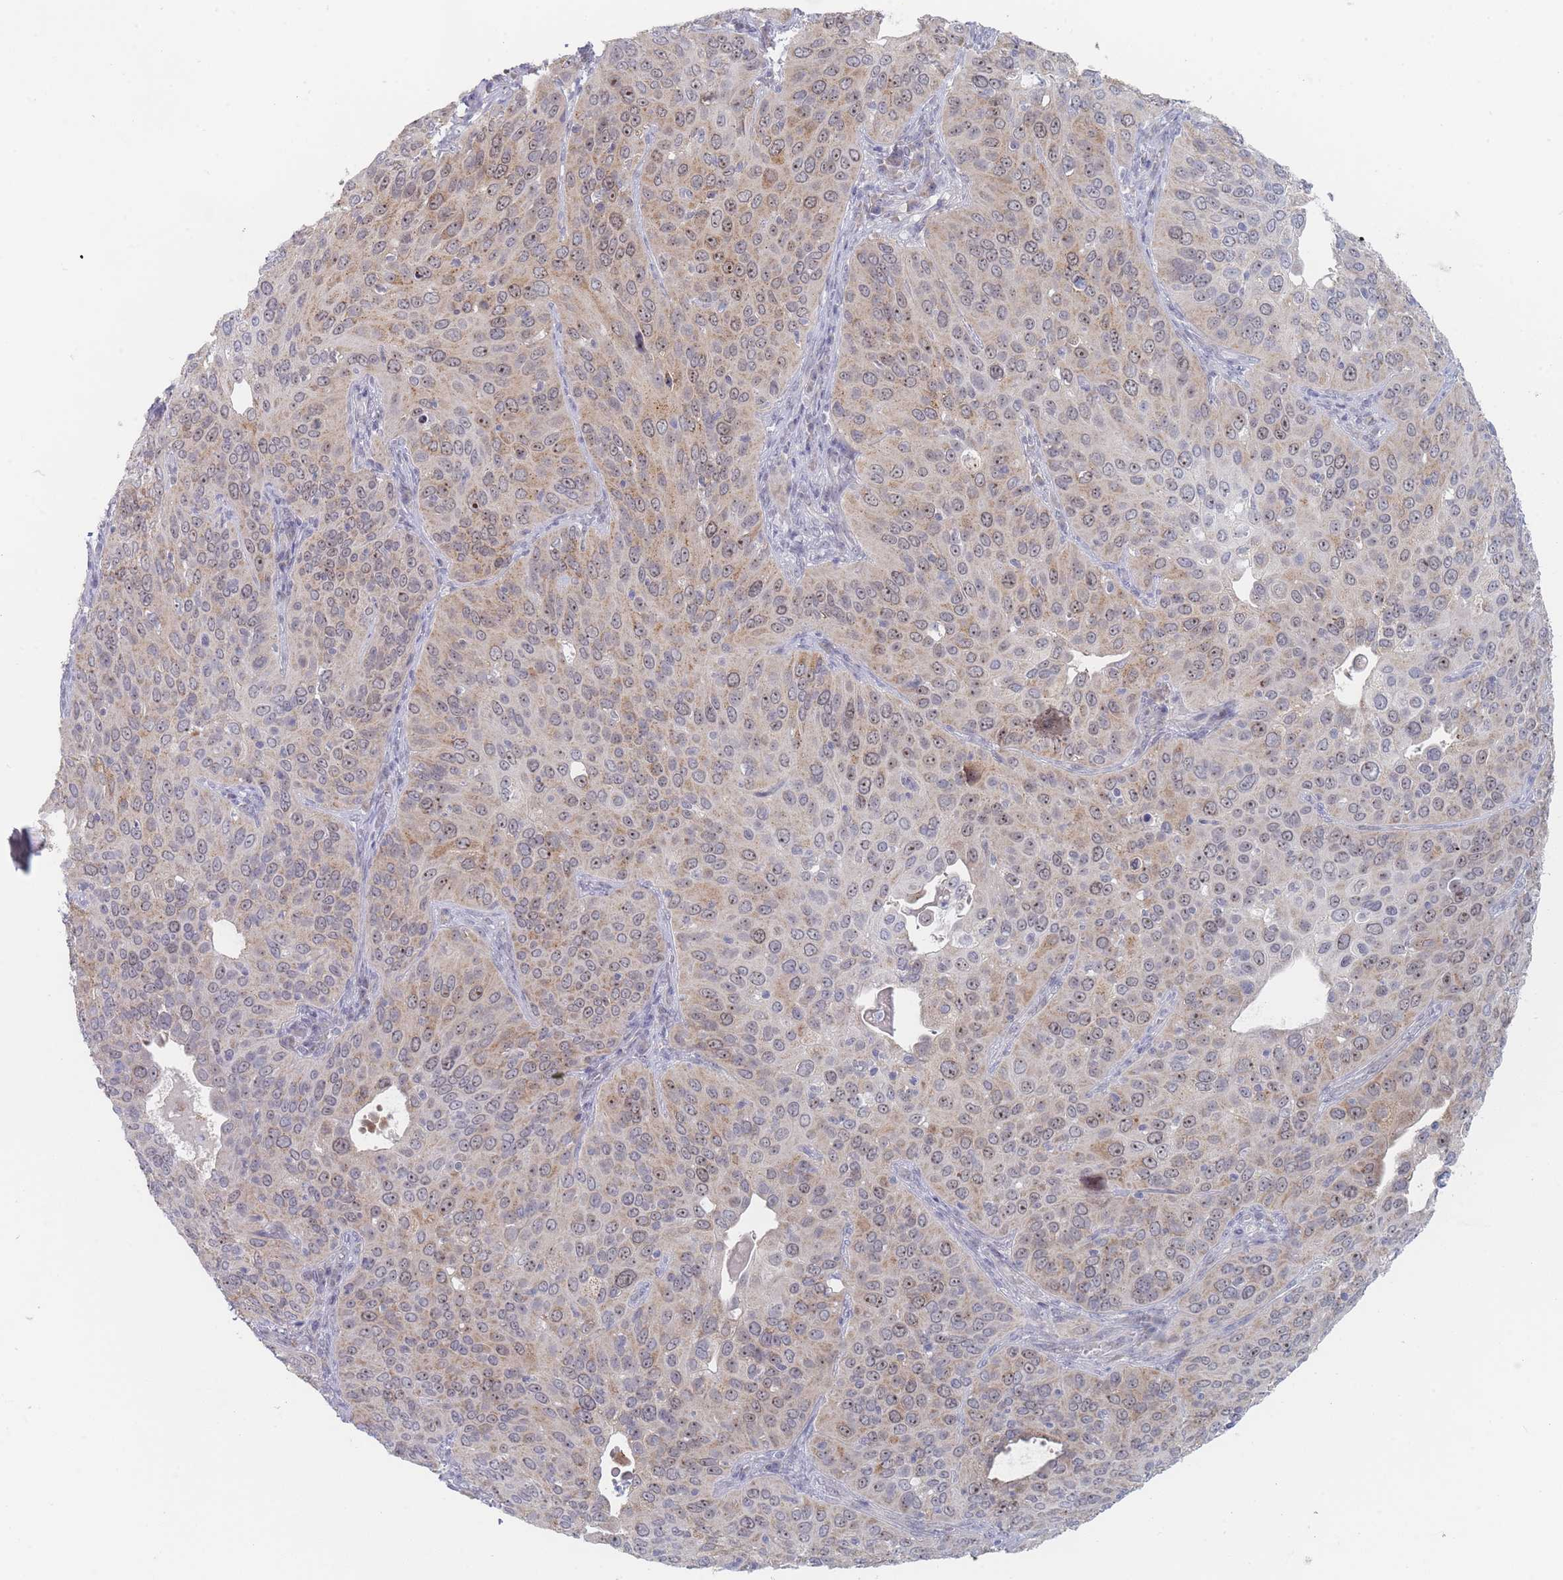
{"staining": {"intensity": "moderate", "quantity": "25%-75%", "location": "cytoplasmic/membranous,nuclear"}, "tissue": "cervical cancer", "cell_type": "Tumor cells", "image_type": "cancer", "snomed": [{"axis": "morphology", "description": "Squamous cell carcinoma, NOS"}, {"axis": "topography", "description": "Cervix"}], "caption": "A medium amount of moderate cytoplasmic/membranous and nuclear staining is seen in approximately 25%-75% of tumor cells in cervical cancer (squamous cell carcinoma) tissue.", "gene": "RNF8", "patient": {"sex": "female", "age": 36}}